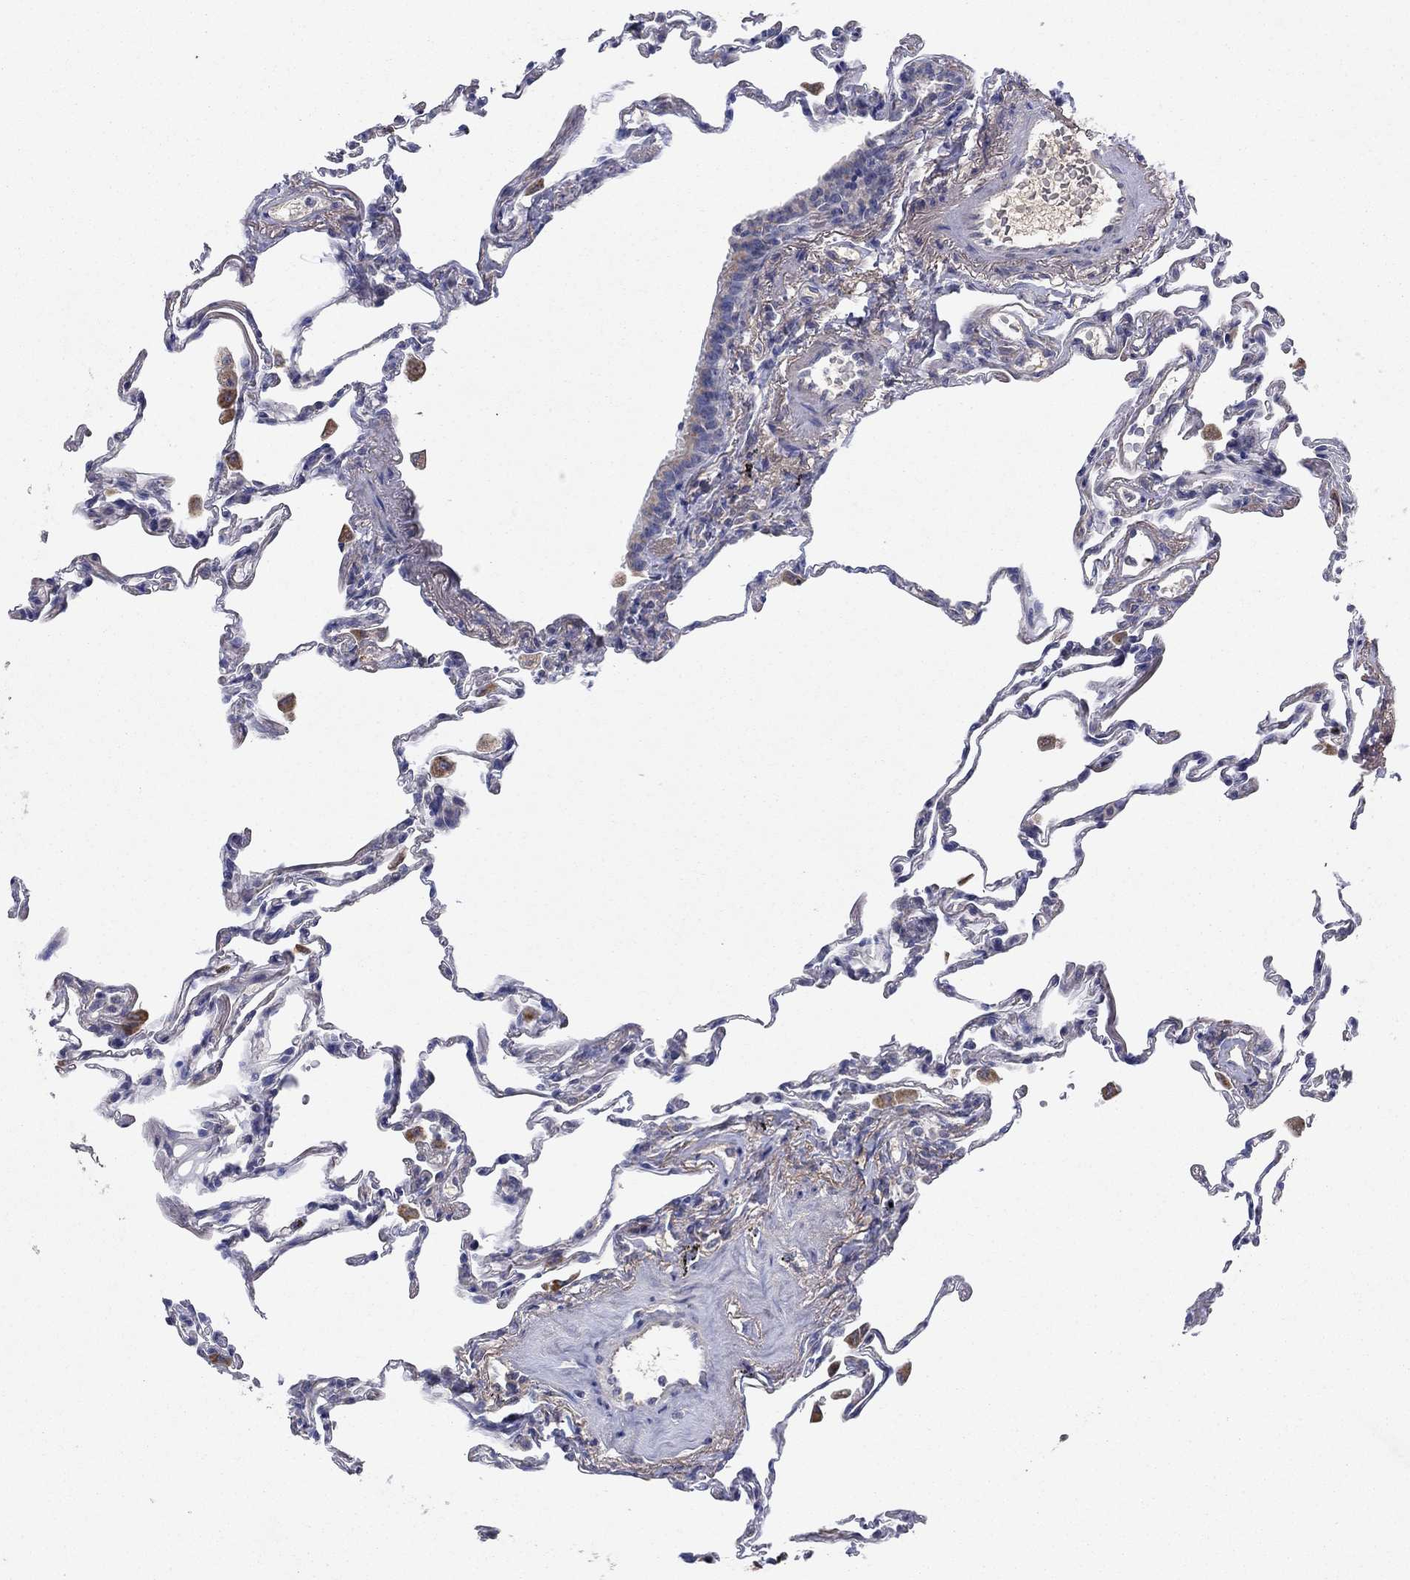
{"staining": {"intensity": "negative", "quantity": "none", "location": "none"}, "tissue": "lung", "cell_type": "Alveolar cells", "image_type": "normal", "snomed": [{"axis": "morphology", "description": "Normal tissue, NOS"}, {"axis": "topography", "description": "Lung"}], "caption": "The histopathology image exhibits no staining of alveolar cells in normal lung. Nuclei are stained in blue.", "gene": "PTGDS", "patient": {"sex": "female", "age": 57}}